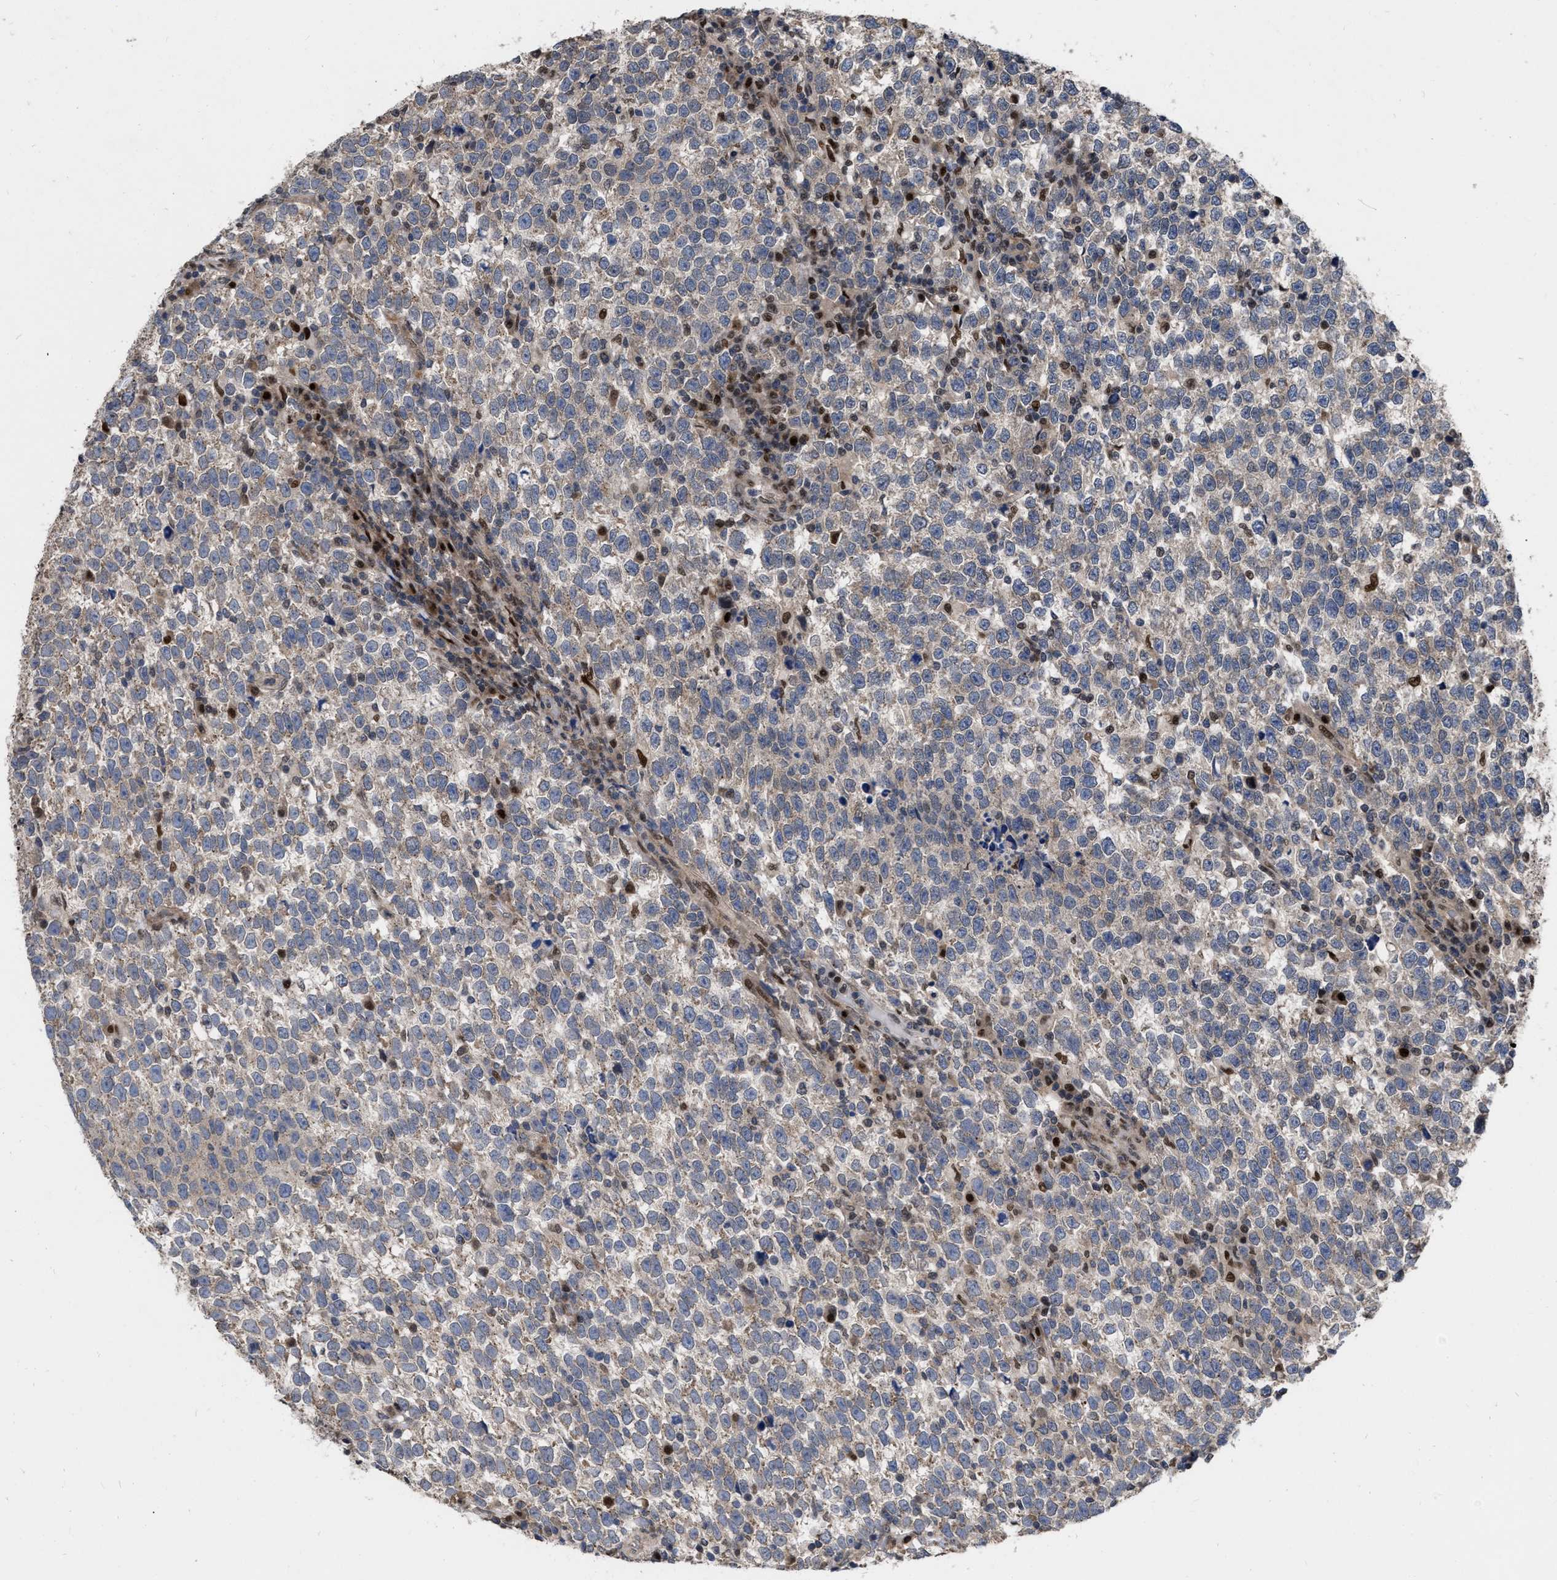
{"staining": {"intensity": "negative", "quantity": "none", "location": "none"}, "tissue": "testis cancer", "cell_type": "Tumor cells", "image_type": "cancer", "snomed": [{"axis": "morphology", "description": "Normal tissue, NOS"}, {"axis": "morphology", "description": "Seminoma, NOS"}, {"axis": "topography", "description": "Testis"}], "caption": "High power microscopy photomicrograph of an IHC image of testis cancer, revealing no significant positivity in tumor cells. The staining was performed using DAB to visualize the protein expression in brown, while the nuclei were stained in blue with hematoxylin (Magnification: 20x).", "gene": "MDM4", "patient": {"sex": "male", "age": 43}}